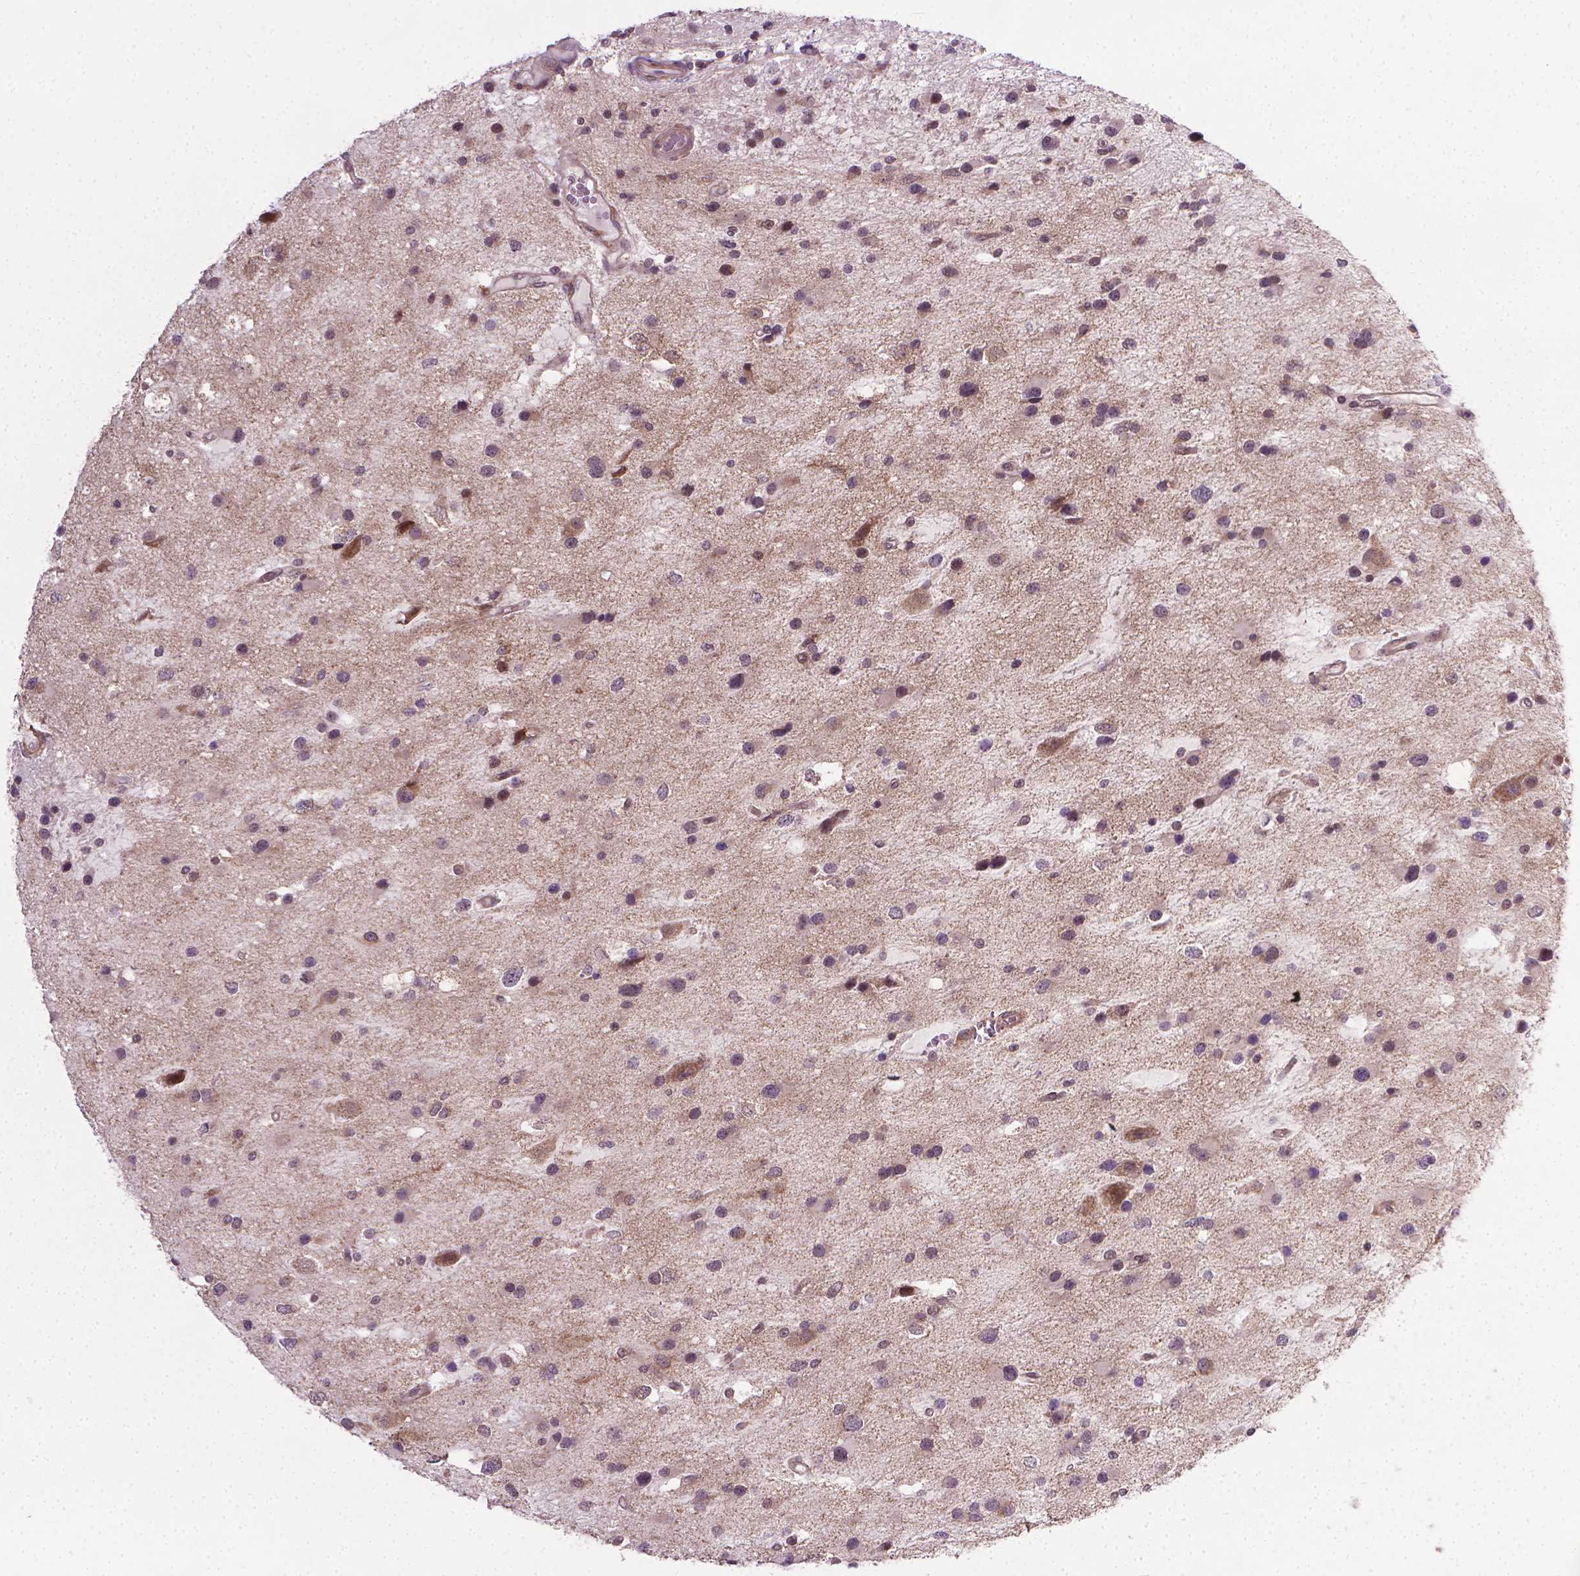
{"staining": {"intensity": "moderate", "quantity": "25%-75%", "location": "cytoplasmic/membranous,nuclear"}, "tissue": "glioma", "cell_type": "Tumor cells", "image_type": "cancer", "snomed": [{"axis": "morphology", "description": "Glioma, malignant, Low grade"}, {"axis": "topography", "description": "Brain"}], "caption": "Immunohistochemical staining of human malignant glioma (low-grade) demonstrates moderate cytoplasmic/membranous and nuclear protein staining in about 25%-75% of tumor cells.", "gene": "PRAG1", "patient": {"sex": "female", "age": 32}}